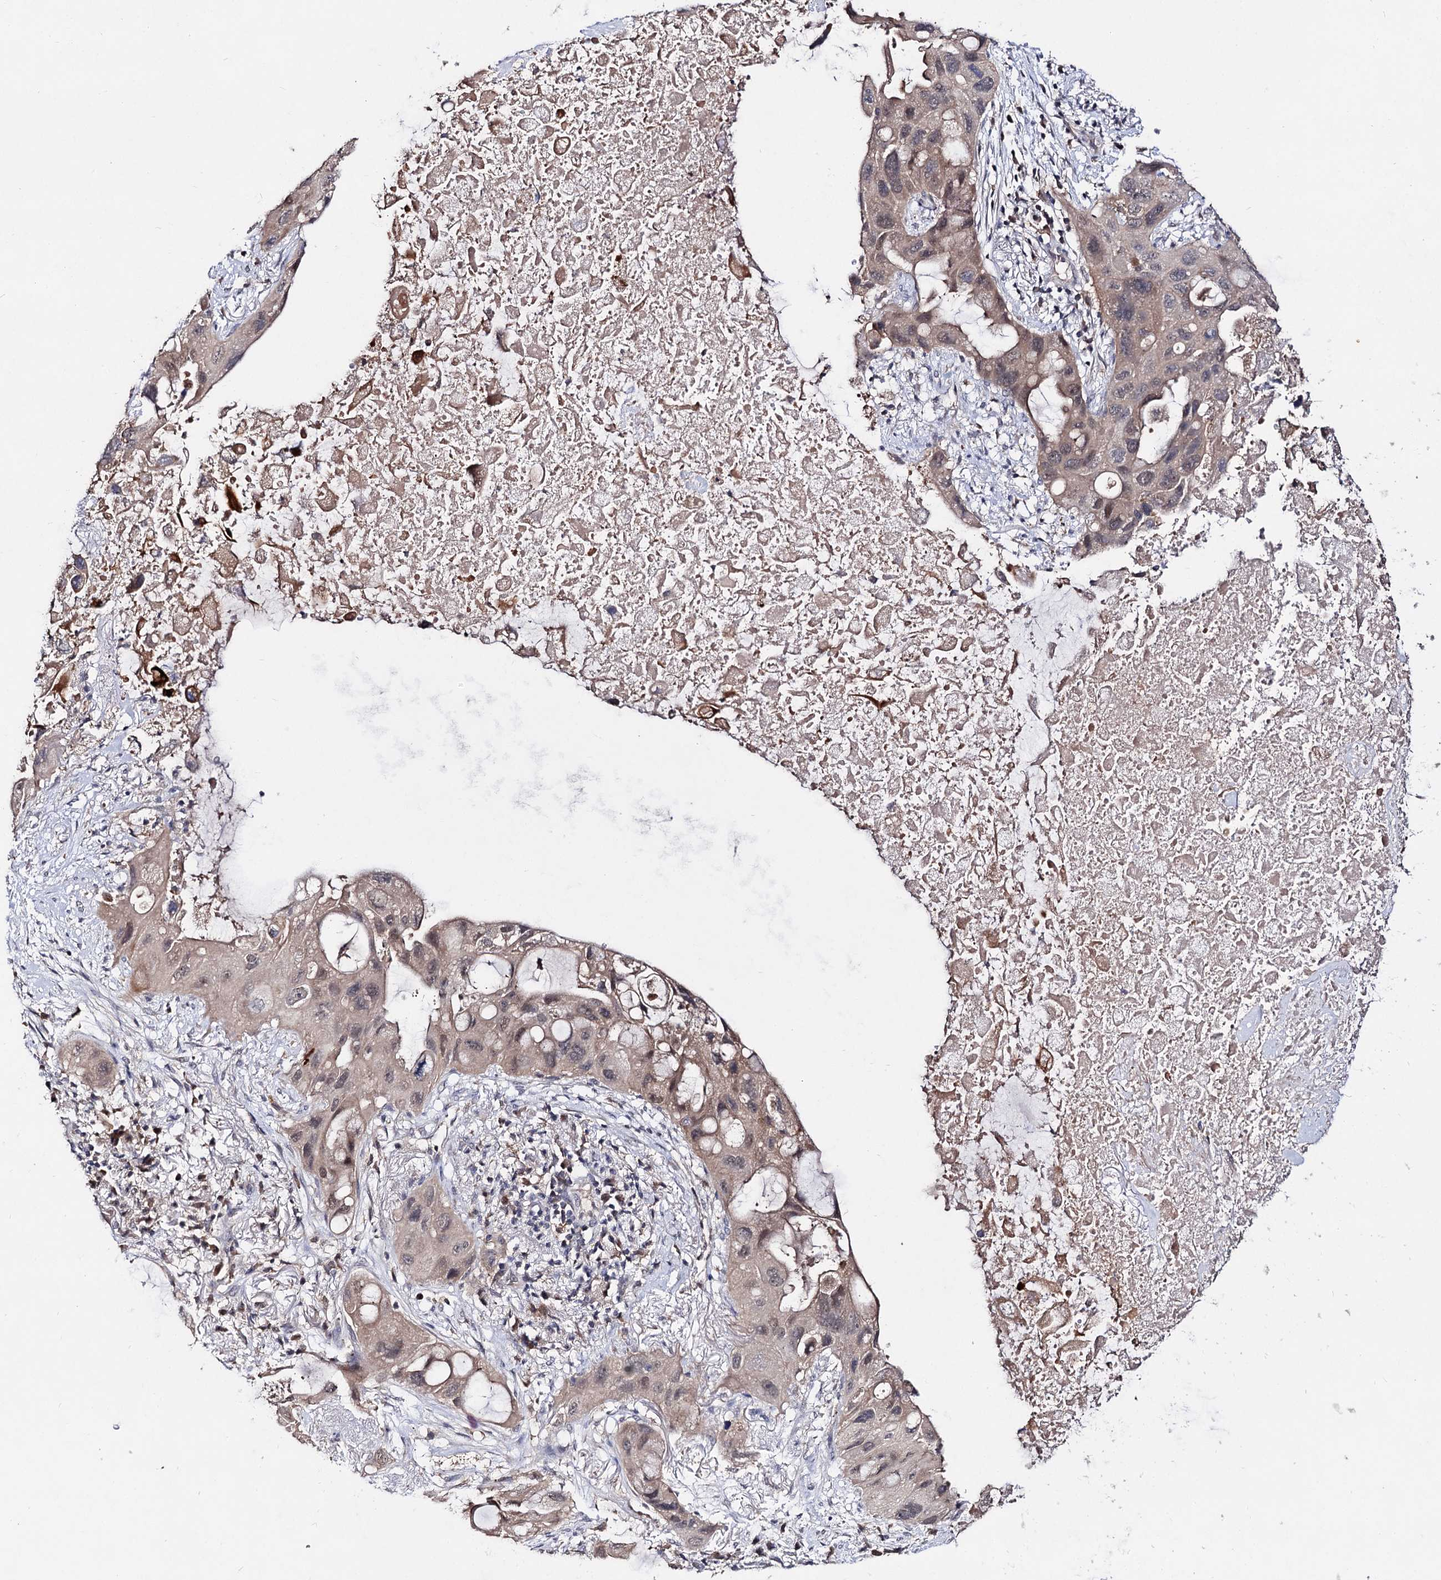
{"staining": {"intensity": "weak", "quantity": ">75%", "location": "cytoplasmic/membranous"}, "tissue": "lung cancer", "cell_type": "Tumor cells", "image_type": "cancer", "snomed": [{"axis": "morphology", "description": "Squamous cell carcinoma, NOS"}, {"axis": "topography", "description": "Lung"}], "caption": "A photomicrograph of lung cancer stained for a protein exhibits weak cytoplasmic/membranous brown staining in tumor cells.", "gene": "ACTR6", "patient": {"sex": "female", "age": 73}}